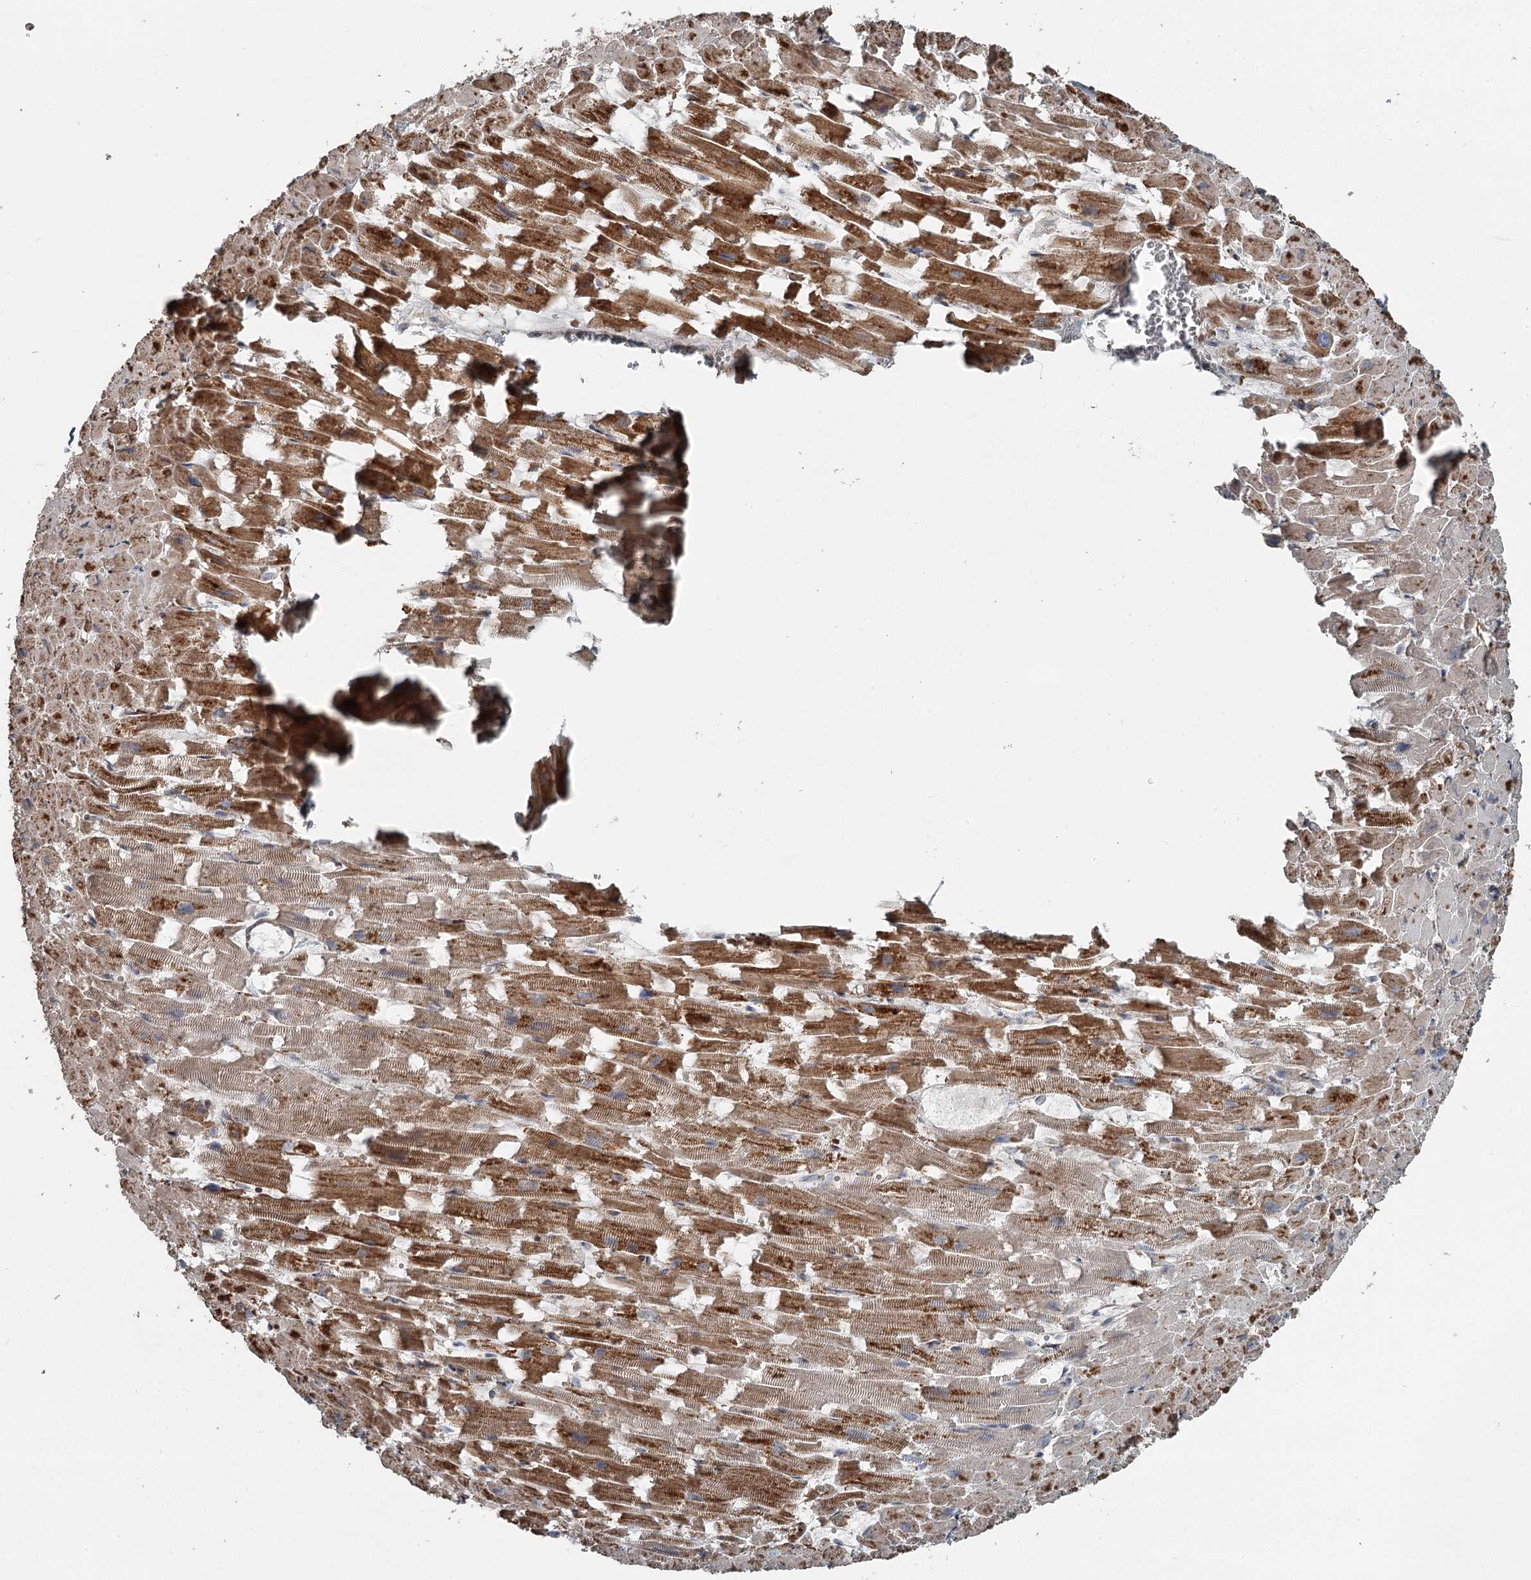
{"staining": {"intensity": "moderate", "quantity": ">75%", "location": "cytoplasmic/membranous"}, "tissue": "heart muscle", "cell_type": "Cardiomyocytes", "image_type": "normal", "snomed": [{"axis": "morphology", "description": "Normal tissue, NOS"}, {"axis": "topography", "description": "Heart"}], "caption": "An IHC histopathology image of unremarkable tissue is shown. Protein staining in brown labels moderate cytoplasmic/membranous positivity in heart muscle within cardiomyocytes. (Stains: DAB in brown, nuclei in blue, Microscopy: brightfield microscopy at high magnification).", "gene": "RASSF8", "patient": {"sex": "female", "age": 64}}